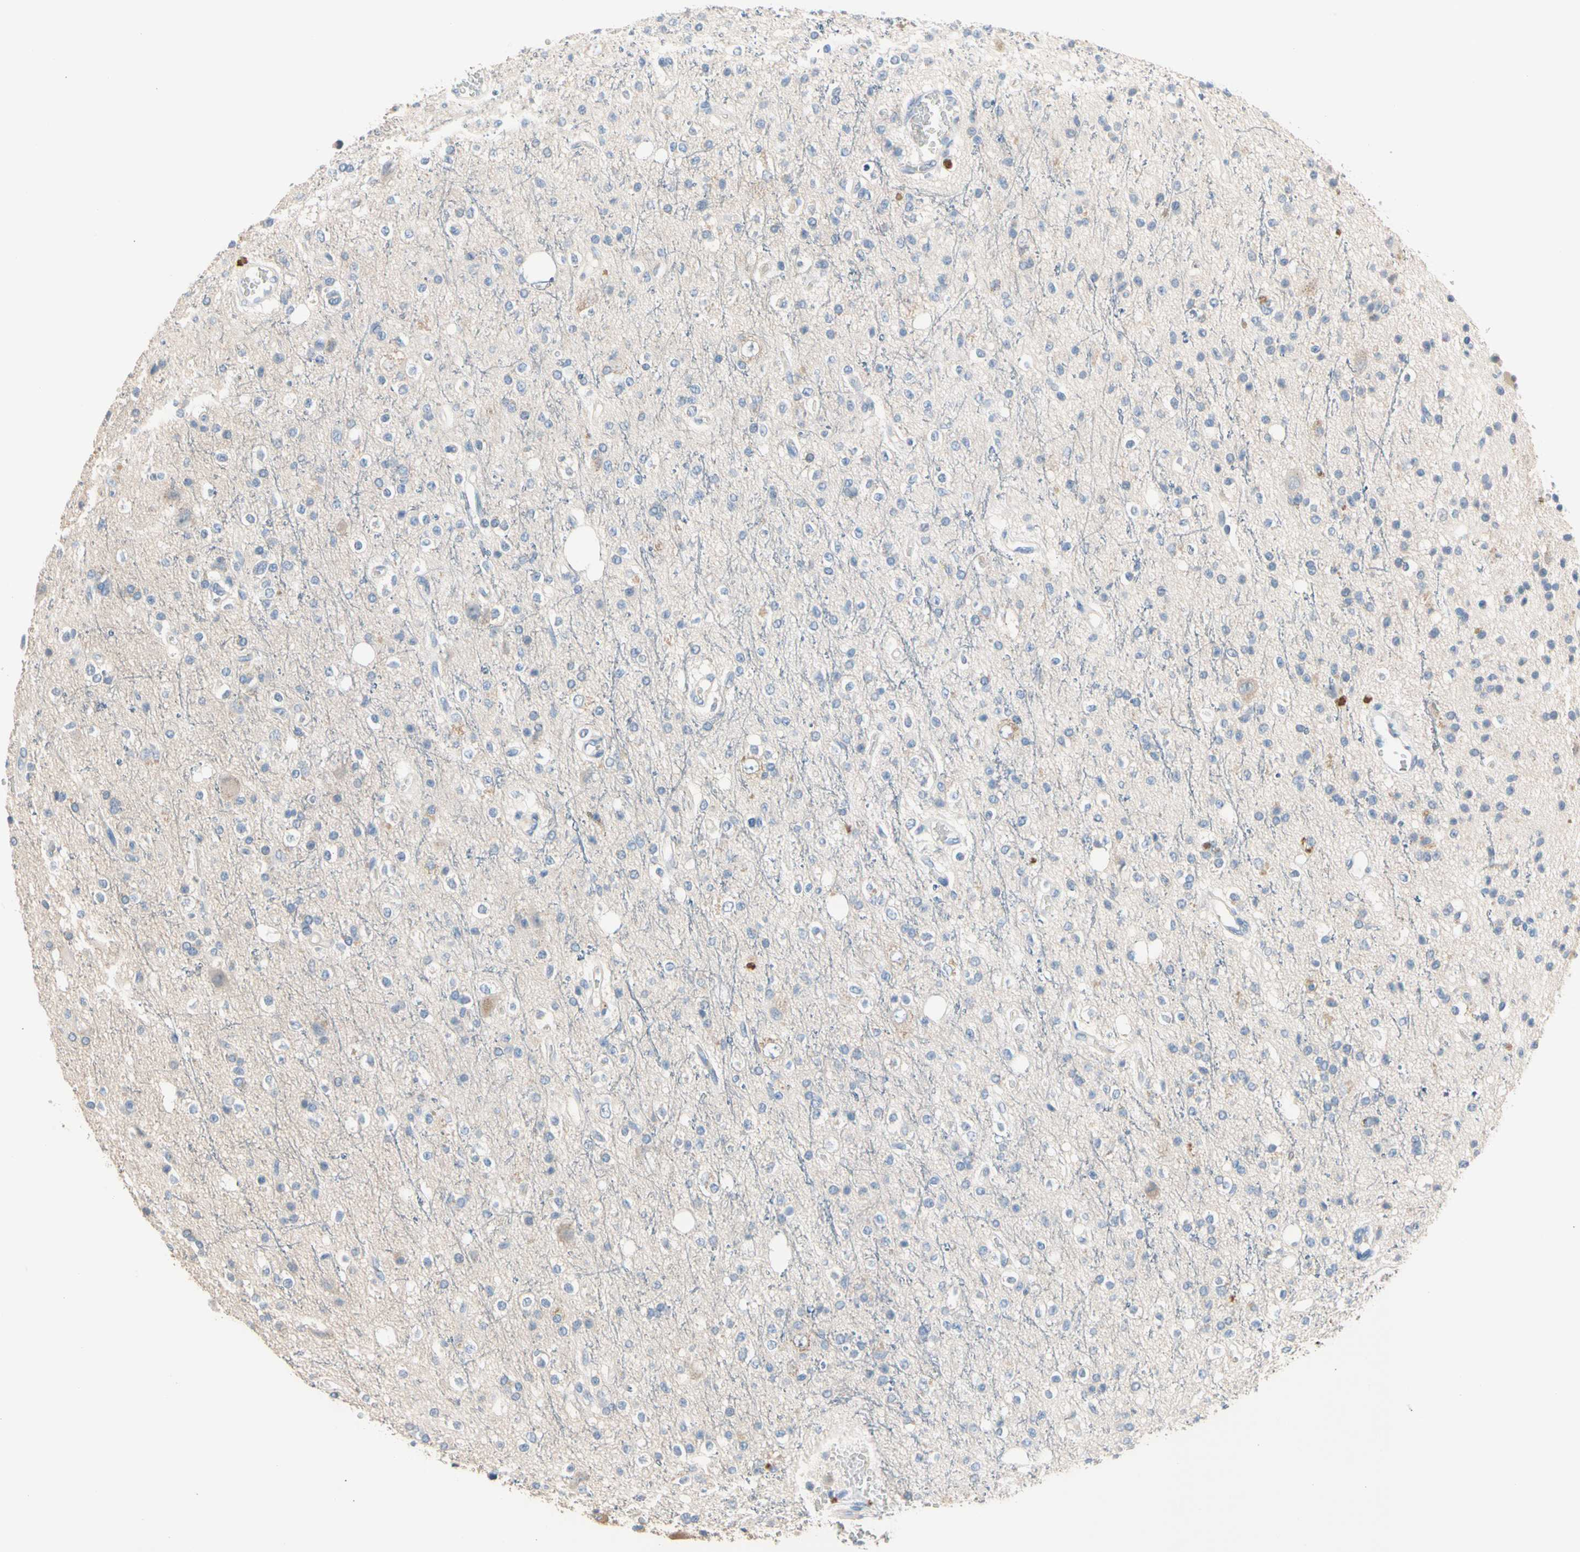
{"staining": {"intensity": "negative", "quantity": "none", "location": "none"}, "tissue": "glioma", "cell_type": "Tumor cells", "image_type": "cancer", "snomed": [{"axis": "morphology", "description": "Glioma, malignant, High grade"}, {"axis": "topography", "description": "Brain"}], "caption": "DAB (3,3'-diaminobenzidine) immunohistochemical staining of human malignant high-grade glioma exhibits no significant expression in tumor cells.", "gene": "MARK1", "patient": {"sex": "male", "age": 47}}